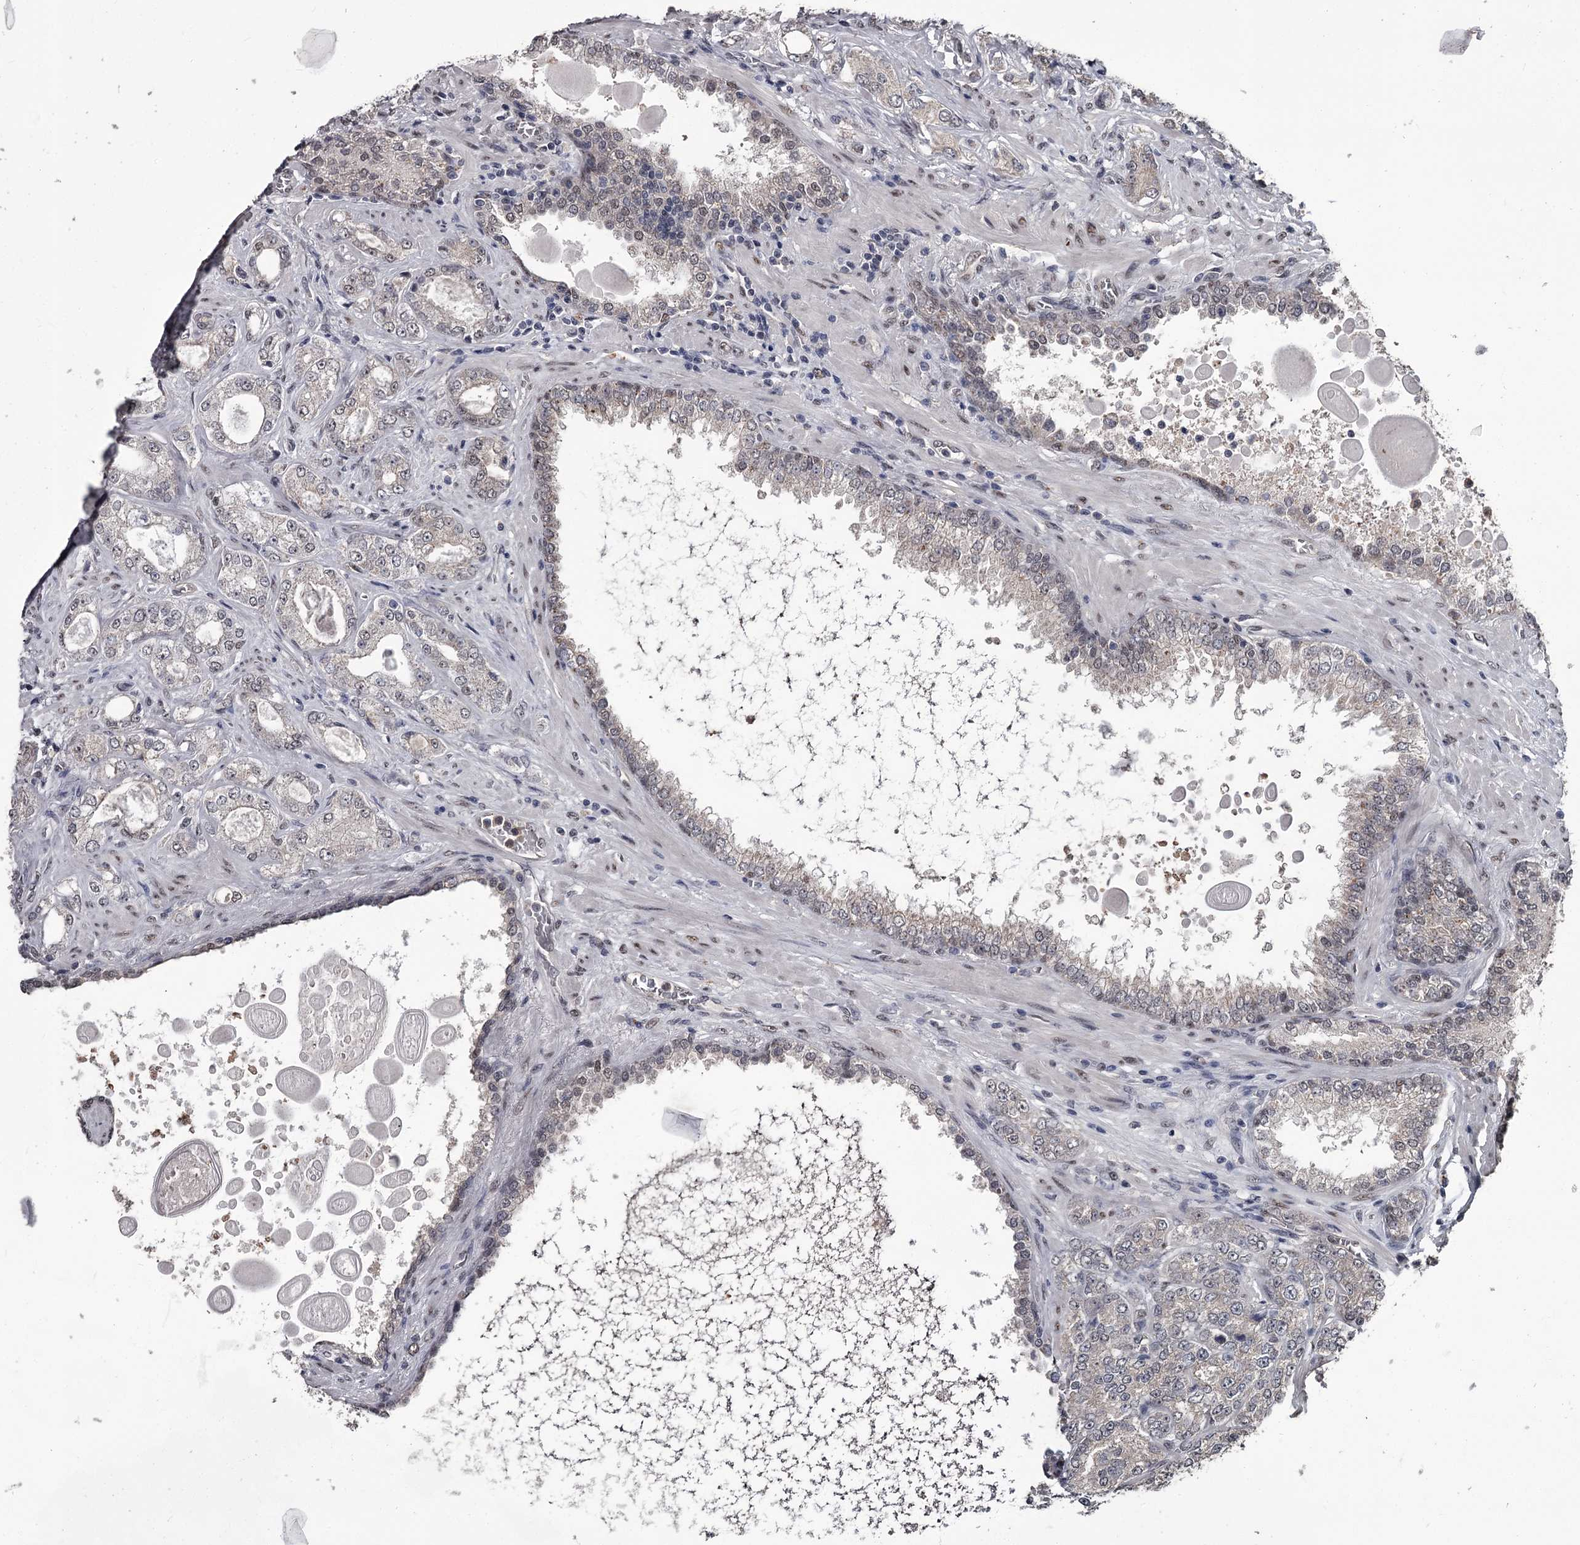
{"staining": {"intensity": "weak", "quantity": "<25%", "location": "cytoplasmic/membranous"}, "tissue": "prostate cancer", "cell_type": "Tumor cells", "image_type": "cancer", "snomed": [{"axis": "morphology", "description": "Normal tissue, NOS"}, {"axis": "morphology", "description": "Adenocarcinoma, High grade"}, {"axis": "topography", "description": "Prostate"}], "caption": "A micrograph of human adenocarcinoma (high-grade) (prostate) is negative for staining in tumor cells. (DAB immunohistochemistry (IHC) with hematoxylin counter stain).", "gene": "PRPF40B", "patient": {"sex": "male", "age": 83}}